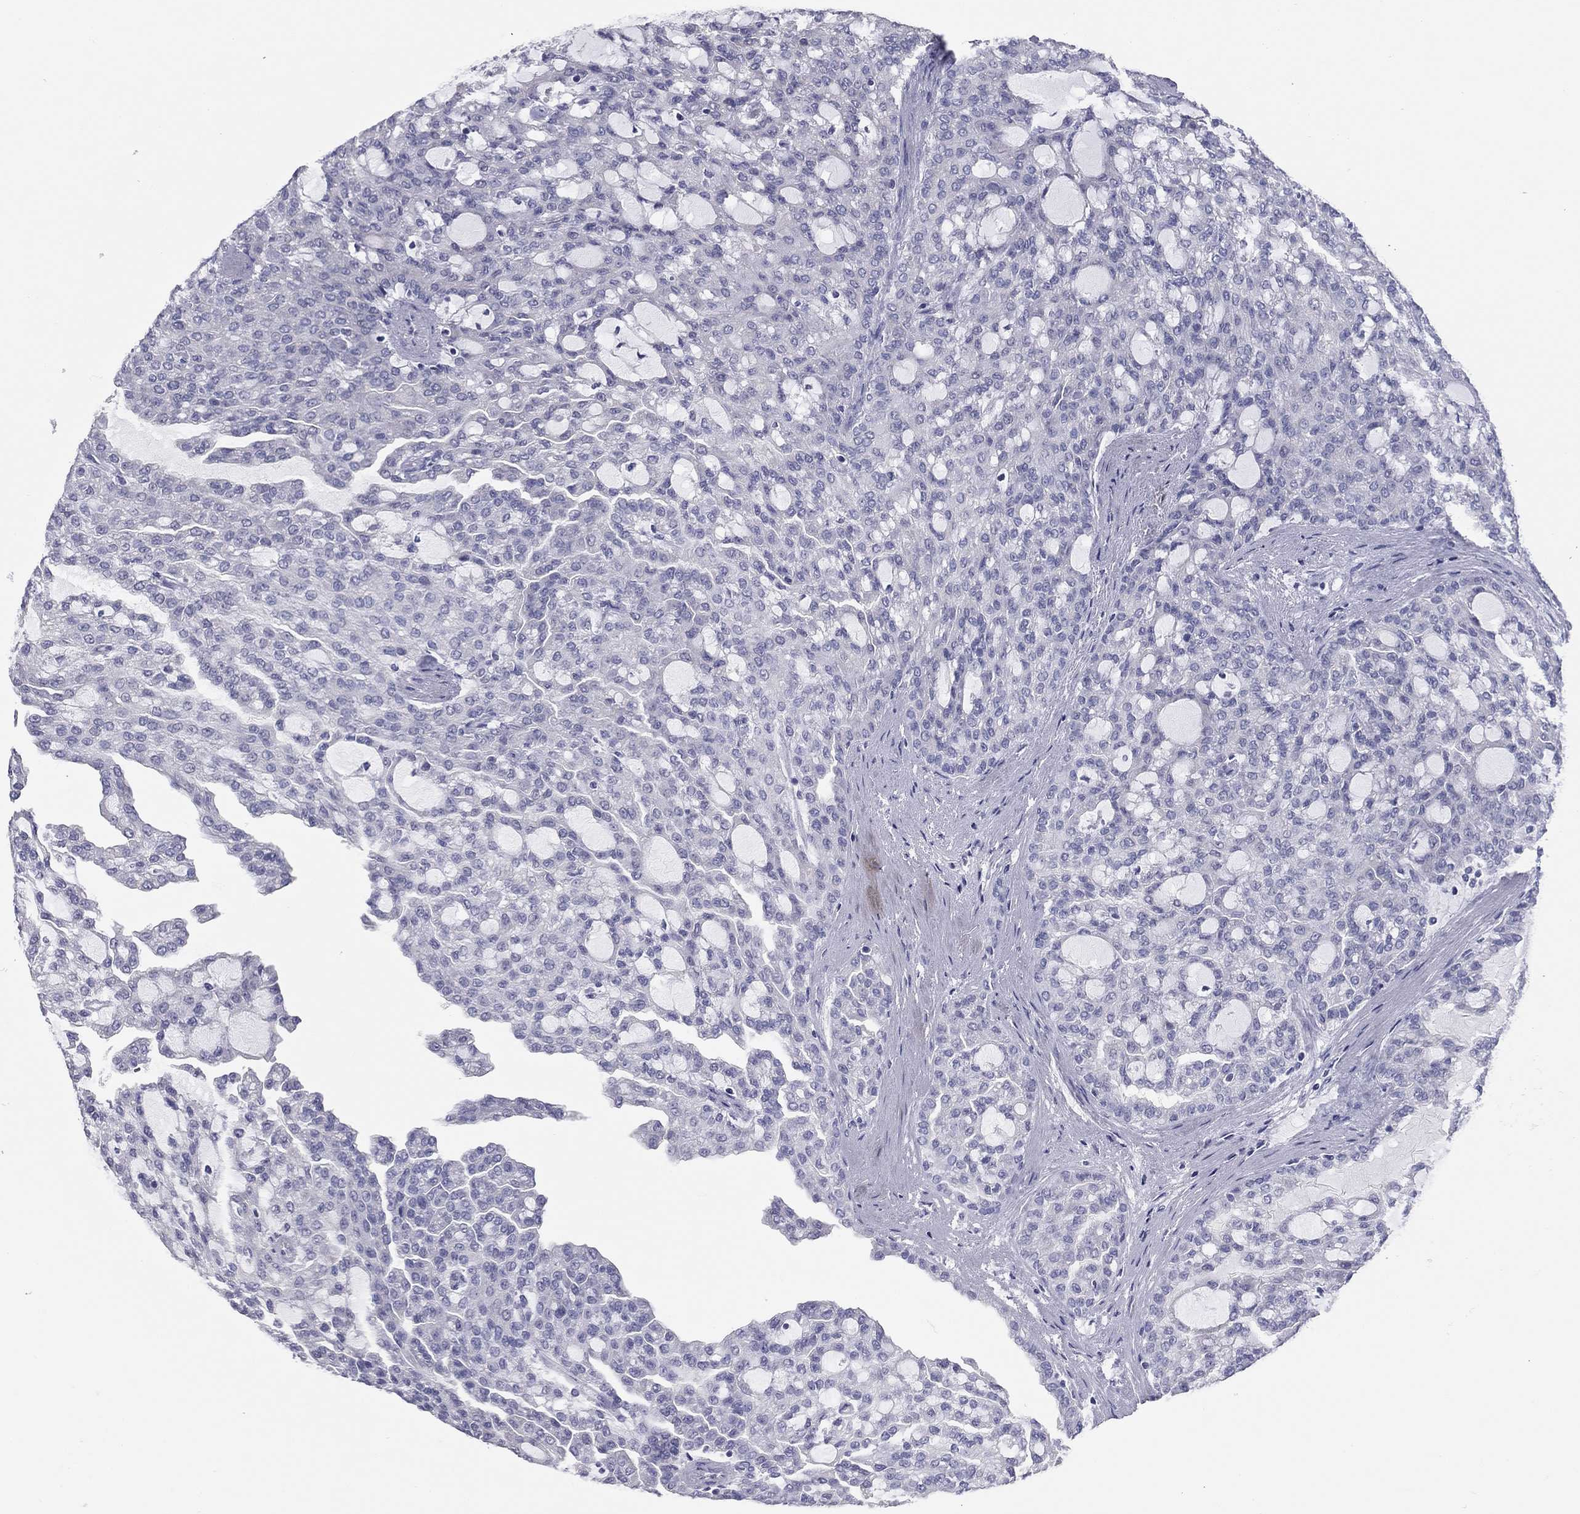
{"staining": {"intensity": "negative", "quantity": "none", "location": "none"}, "tissue": "renal cancer", "cell_type": "Tumor cells", "image_type": "cancer", "snomed": [{"axis": "morphology", "description": "Adenocarcinoma, NOS"}, {"axis": "topography", "description": "Kidney"}], "caption": "The histopathology image shows no significant positivity in tumor cells of renal cancer. Brightfield microscopy of immunohistochemistry (IHC) stained with DAB (3,3'-diaminobenzidine) (brown) and hematoxylin (blue), captured at high magnification.", "gene": "GRK7", "patient": {"sex": "male", "age": 63}}